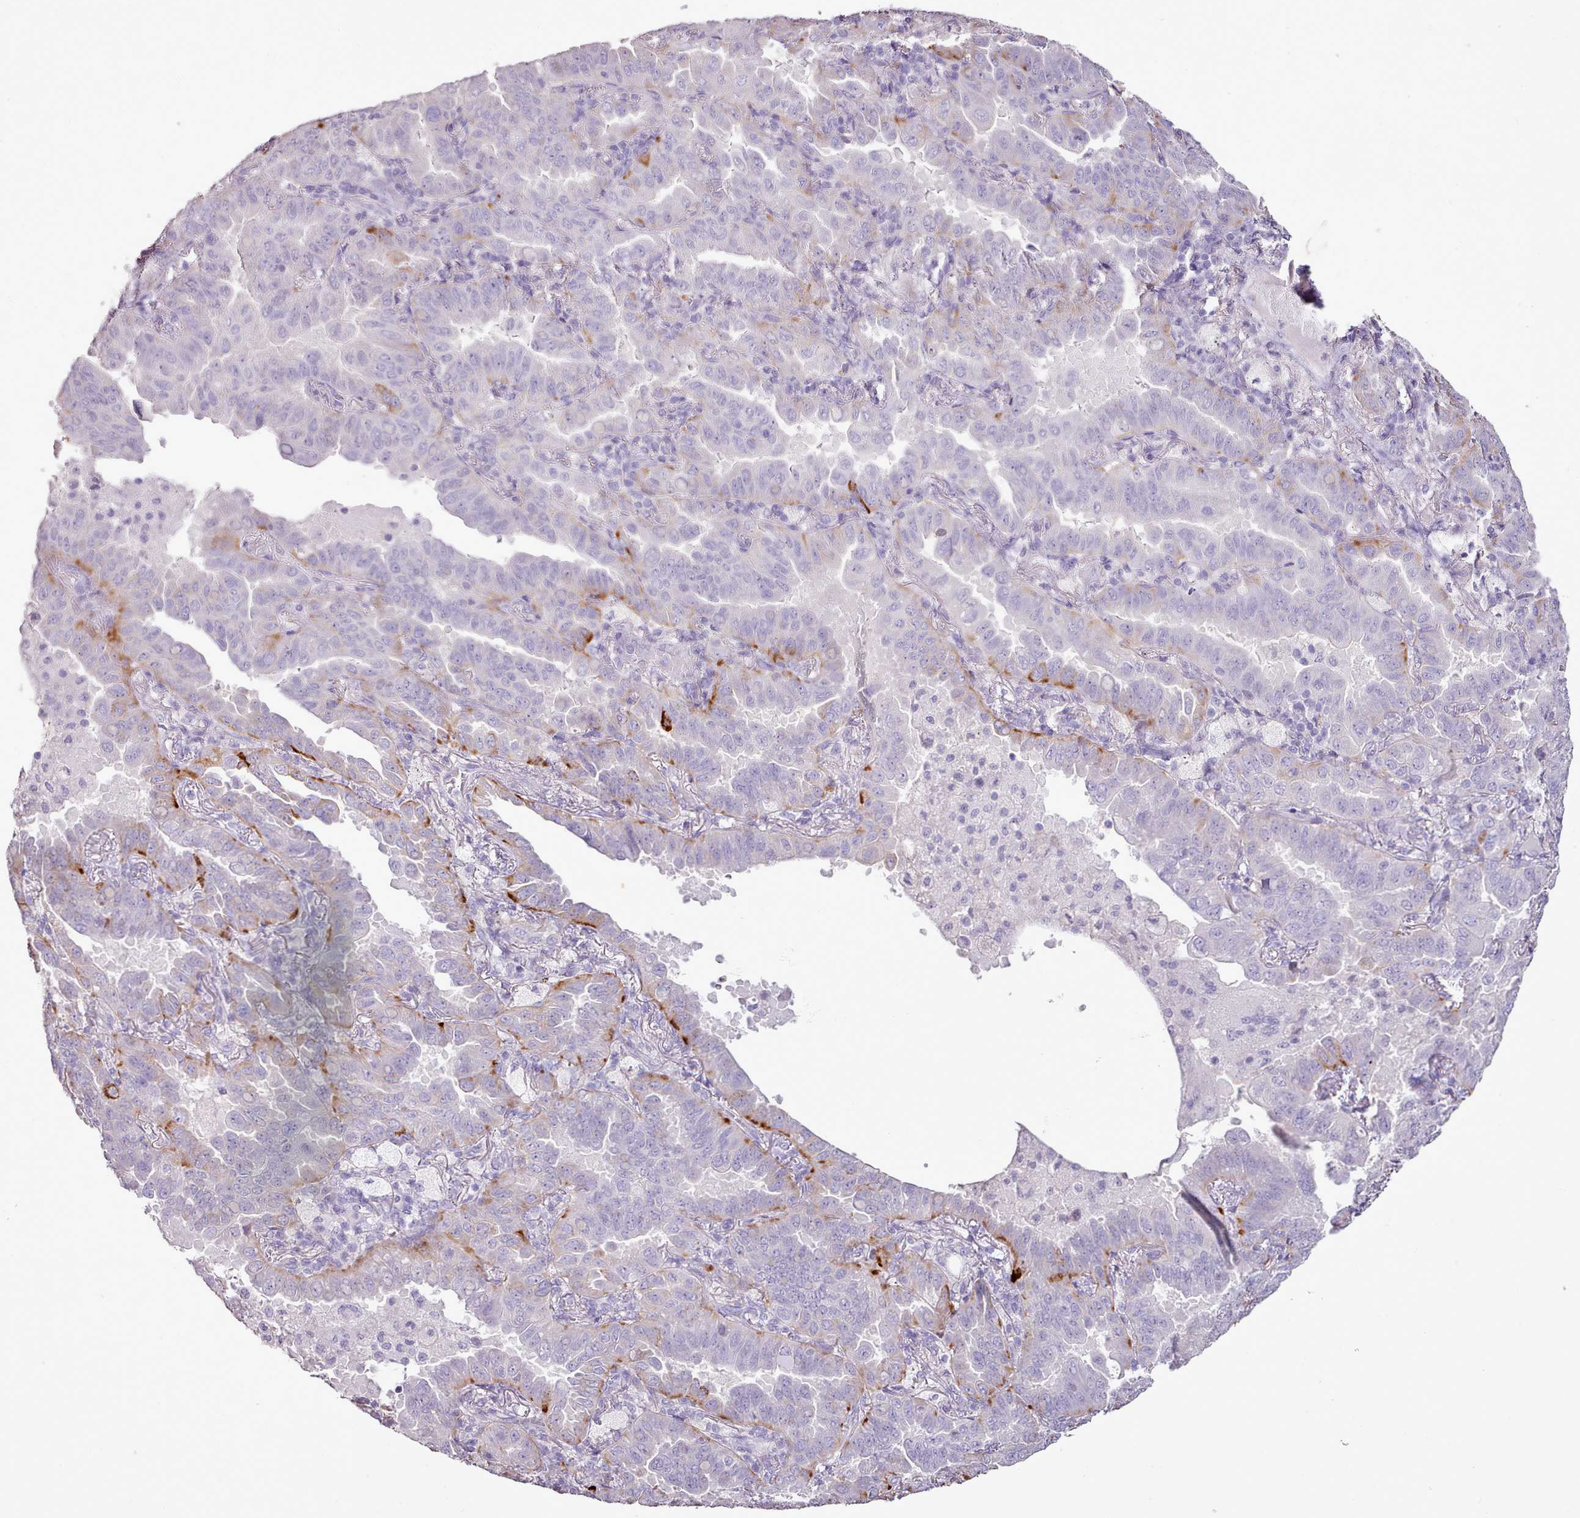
{"staining": {"intensity": "strong", "quantity": "<25%", "location": "cytoplasmic/membranous"}, "tissue": "lung cancer", "cell_type": "Tumor cells", "image_type": "cancer", "snomed": [{"axis": "morphology", "description": "Adenocarcinoma, NOS"}, {"axis": "topography", "description": "Lung"}], "caption": "Protein staining reveals strong cytoplasmic/membranous positivity in approximately <25% of tumor cells in adenocarcinoma (lung).", "gene": "BLOC1S2", "patient": {"sex": "male", "age": 64}}